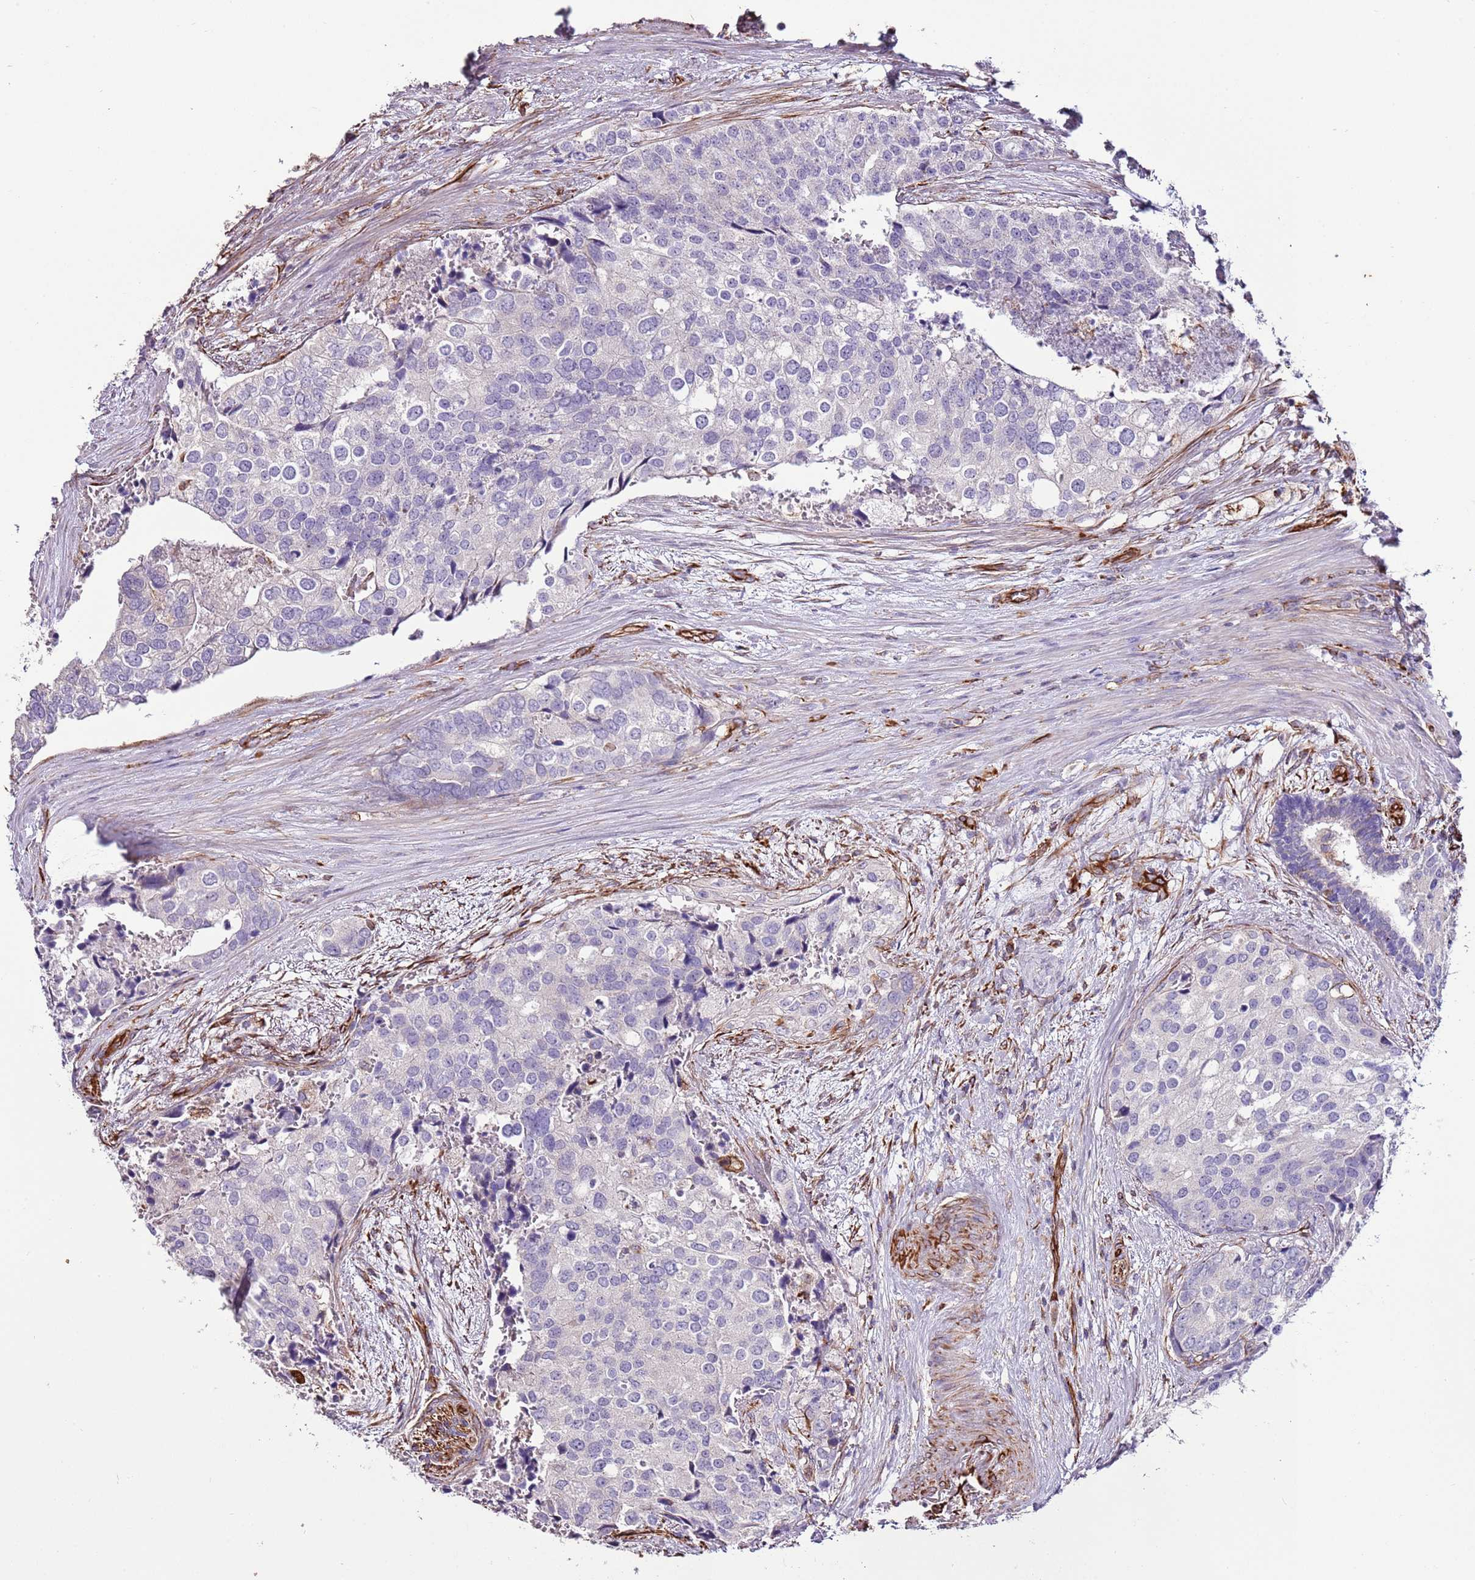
{"staining": {"intensity": "negative", "quantity": "none", "location": "none"}, "tissue": "prostate cancer", "cell_type": "Tumor cells", "image_type": "cancer", "snomed": [{"axis": "morphology", "description": "Adenocarcinoma, High grade"}, {"axis": "topography", "description": "Prostate"}], "caption": "Adenocarcinoma (high-grade) (prostate) stained for a protein using immunohistochemistry reveals no staining tumor cells.", "gene": "ZNF786", "patient": {"sex": "male", "age": 62}}